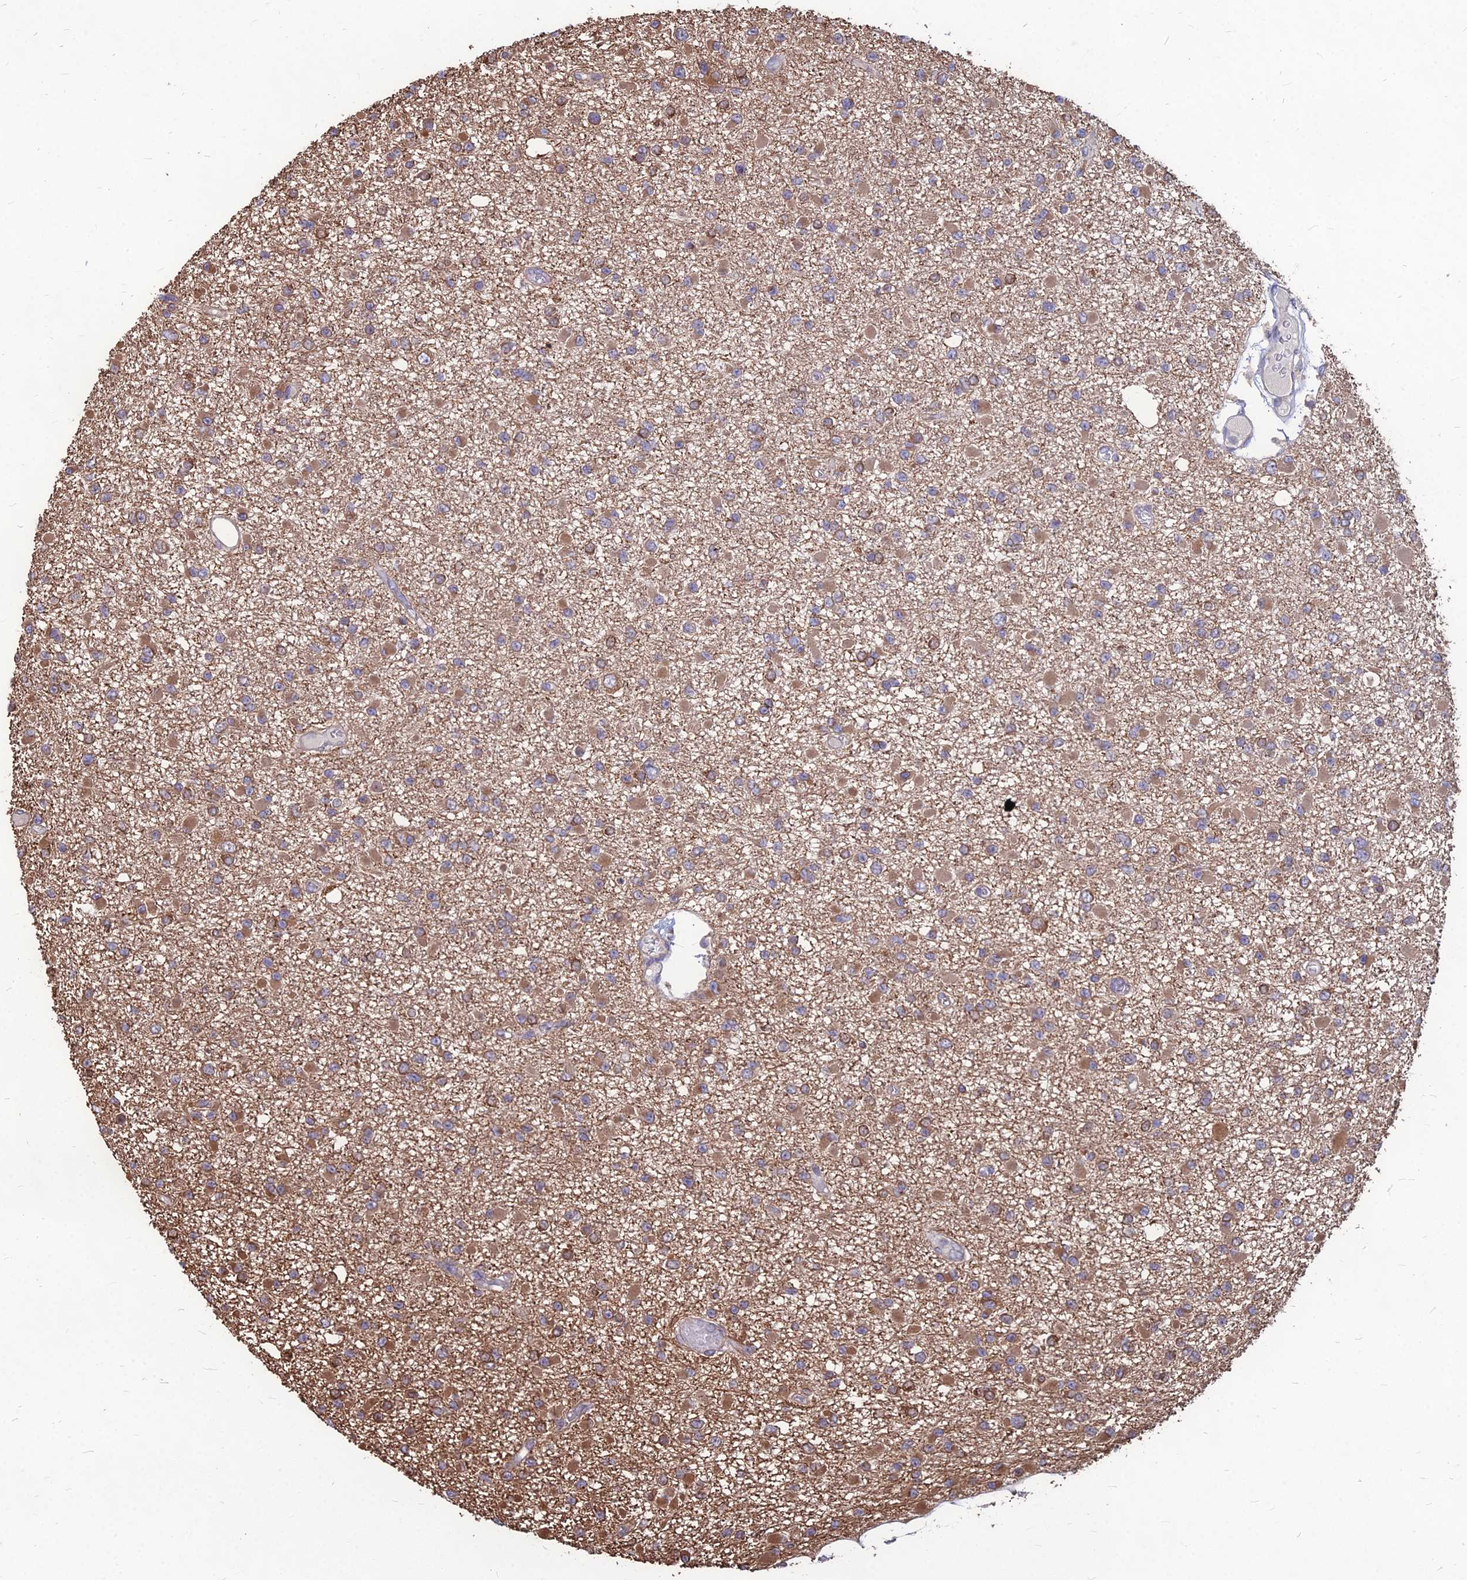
{"staining": {"intensity": "moderate", "quantity": "25%-75%", "location": "cytoplasmic/membranous"}, "tissue": "glioma", "cell_type": "Tumor cells", "image_type": "cancer", "snomed": [{"axis": "morphology", "description": "Glioma, malignant, Low grade"}, {"axis": "topography", "description": "Brain"}], "caption": "Protein expression analysis of human glioma reveals moderate cytoplasmic/membranous positivity in approximately 25%-75% of tumor cells.", "gene": "LSM6", "patient": {"sex": "female", "age": 22}}